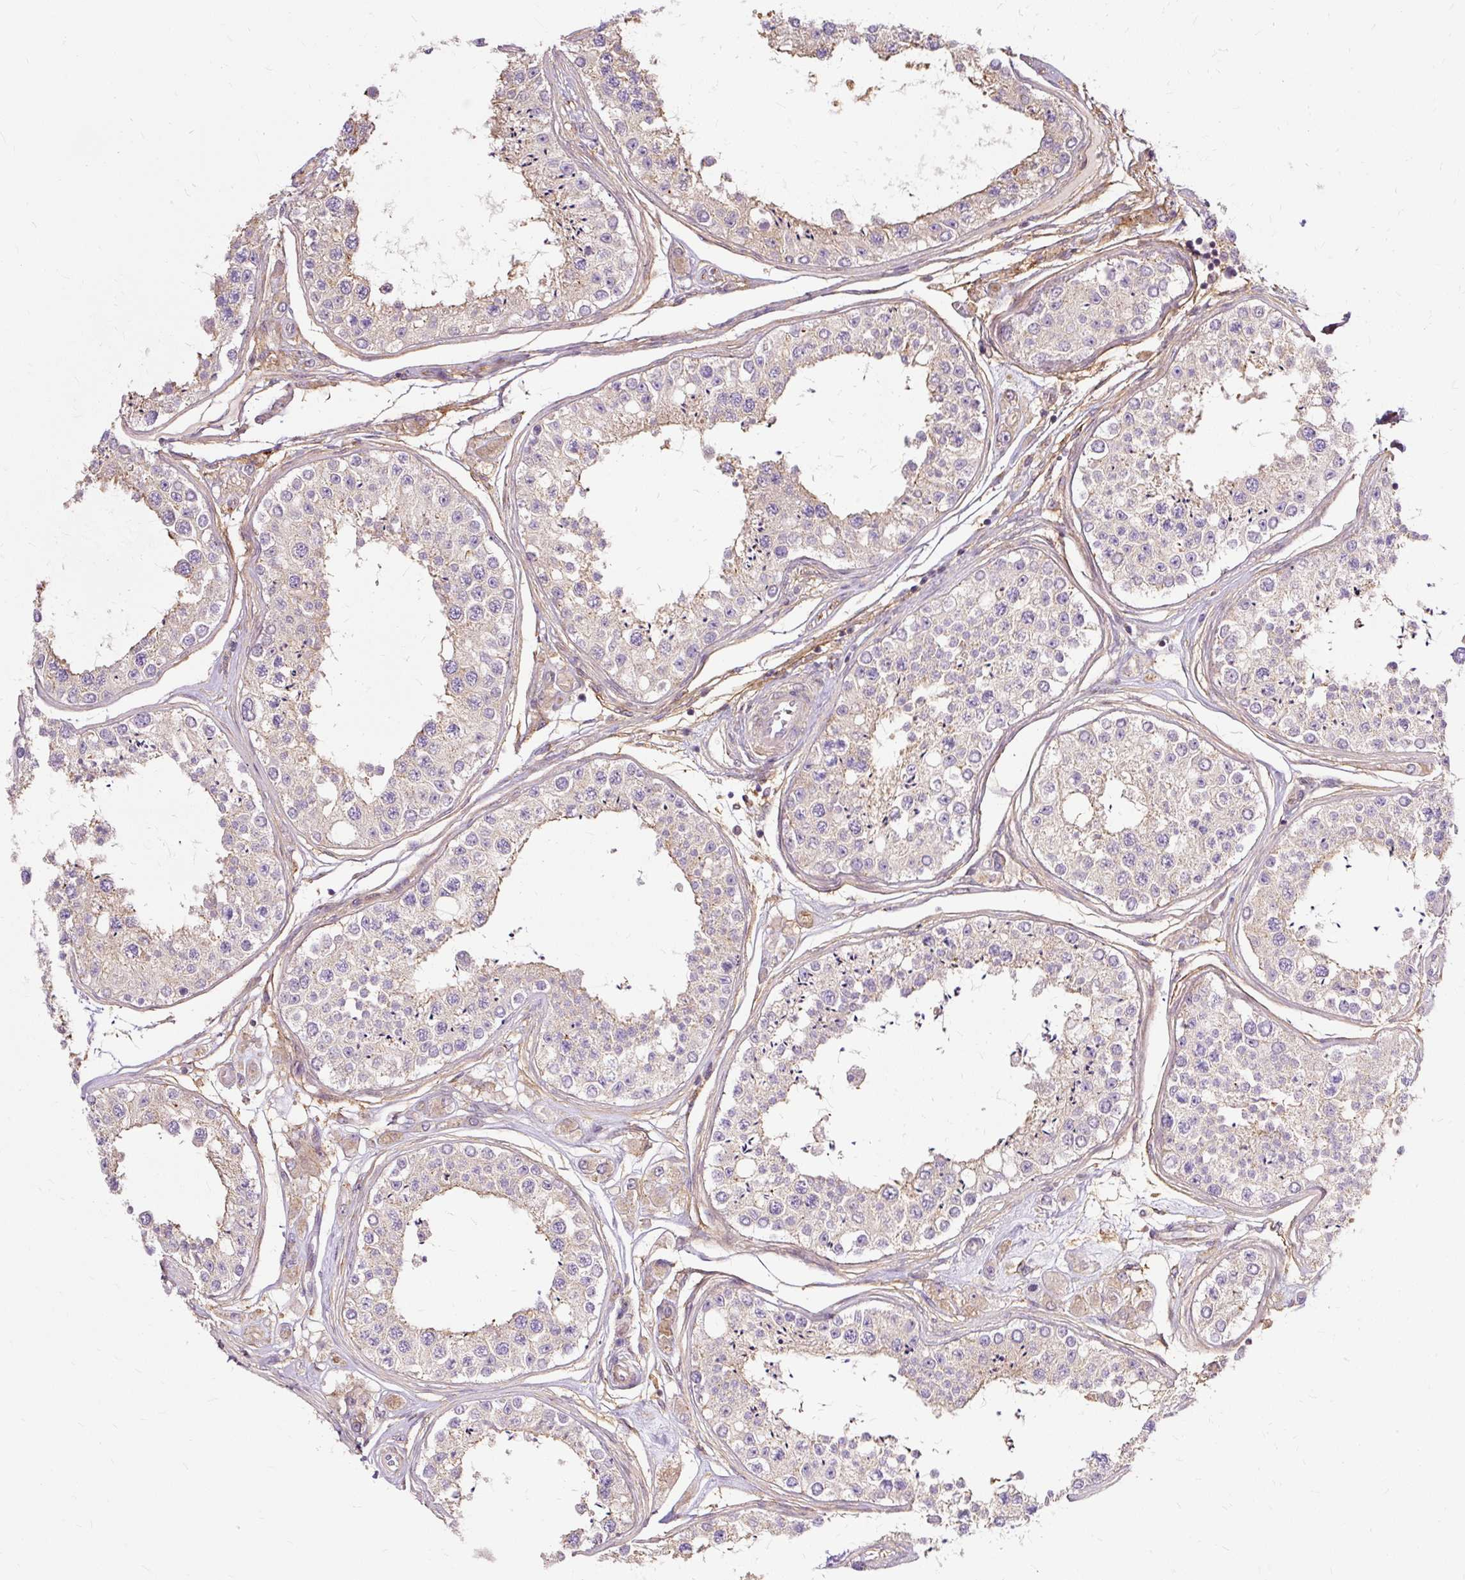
{"staining": {"intensity": "negative", "quantity": "none", "location": "none"}, "tissue": "testis", "cell_type": "Cells in seminiferous ducts", "image_type": "normal", "snomed": [{"axis": "morphology", "description": "Normal tissue, NOS"}, {"axis": "topography", "description": "Testis"}], "caption": "A micrograph of testis stained for a protein demonstrates no brown staining in cells in seminiferous ducts.", "gene": "TSPAN8", "patient": {"sex": "male", "age": 25}}